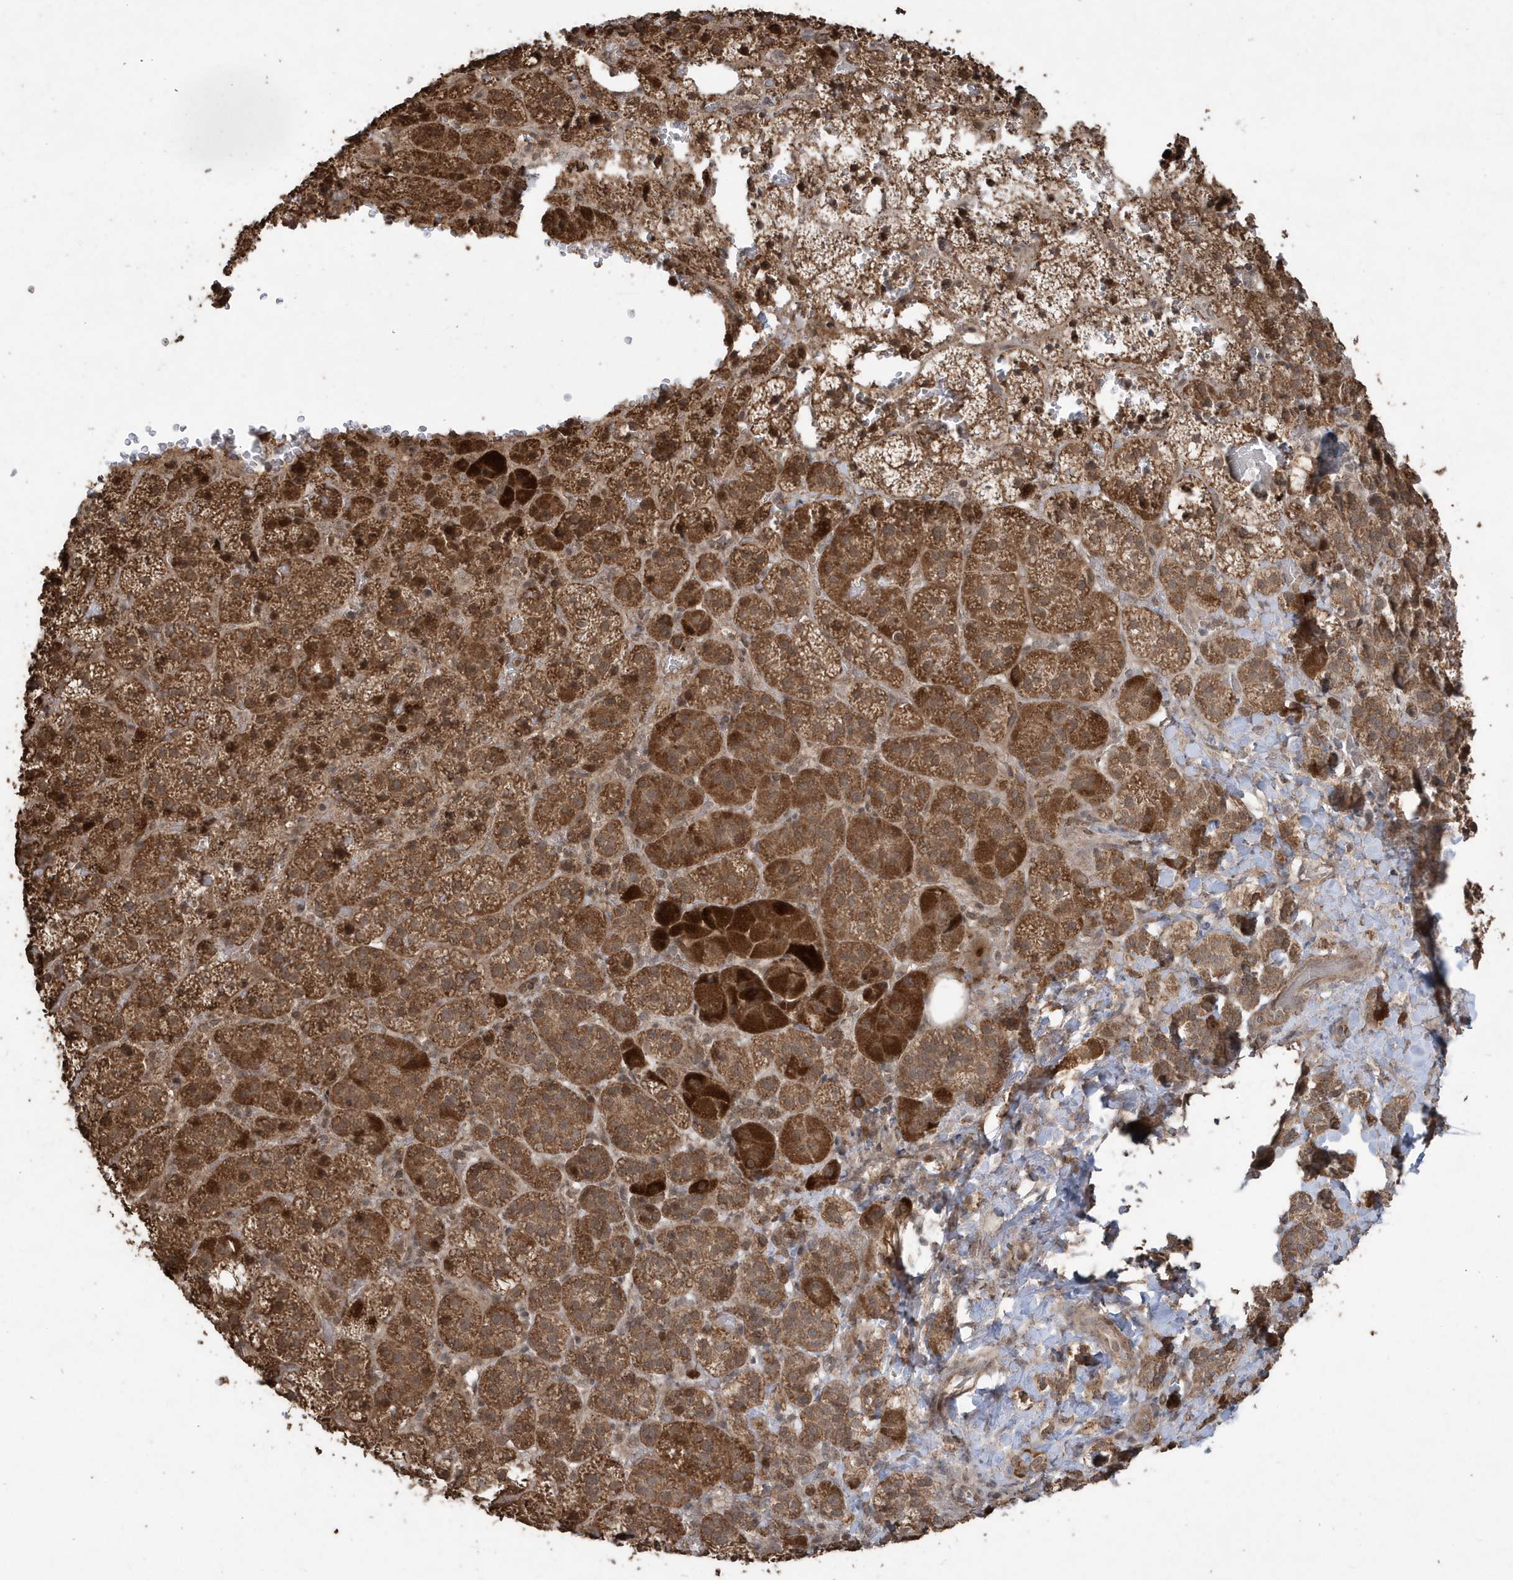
{"staining": {"intensity": "strong", "quantity": ">75%", "location": "cytoplasmic/membranous"}, "tissue": "adrenal gland", "cell_type": "Glandular cells", "image_type": "normal", "snomed": [{"axis": "morphology", "description": "Normal tissue, NOS"}, {"axis": "topography", "description": "Adrenal gland"}], "caption": "Immunohistochemical staining of benign human adrenal gland exhibits high levels of strong cytoplasmic/membranous expression in approximately >75% of glandular cells. Ihc stains the protein of interest in brown and the nuclei are stained blue.", "gene": "PAXBP1", "patient": {"sex": "female", "age": 59}}